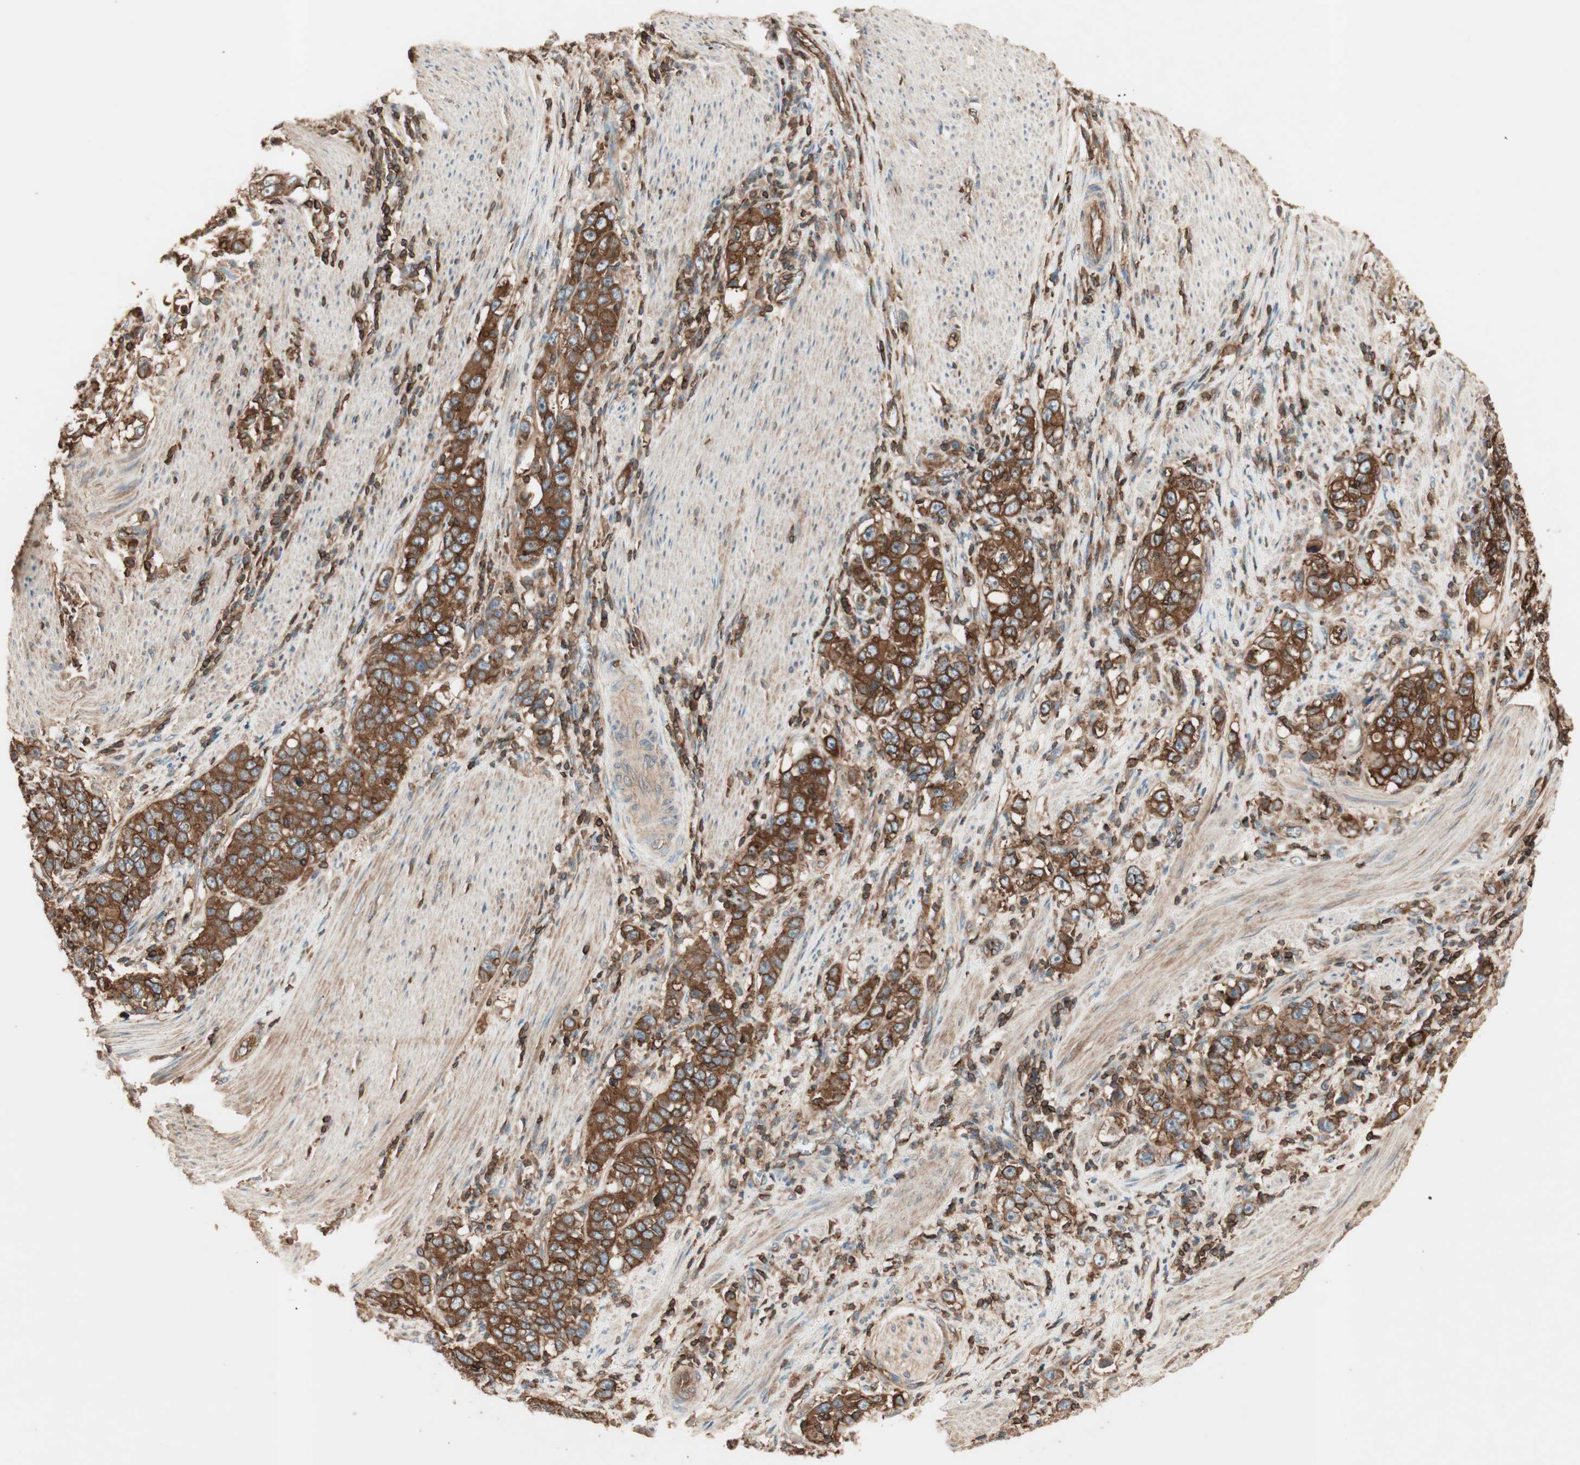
{"staining": {"intensity": "strong", "quantity": ">75%", "location": "cytoplasmic/membranous"}, "tissue": "stomach cancer", "cell_type": "Tumor cells", "image_type": "cancer", "snomed": [{"axis": "morphology", "description": "Adenocarcinoma, NOS"}, {"axis": "topography", "description": "Stomach, lower"}], "caption": "Strong cytoplasmic/membranous protein positivity is present in about >75% of tumor cells in stomach cancer. The staining is performed using DAB brown chromogen to label protein expression. The nuclei are counter-stained blue using hematoxylin.", "gene": "TCP11L1", "patient": {"sex": "female", "age": 72}}